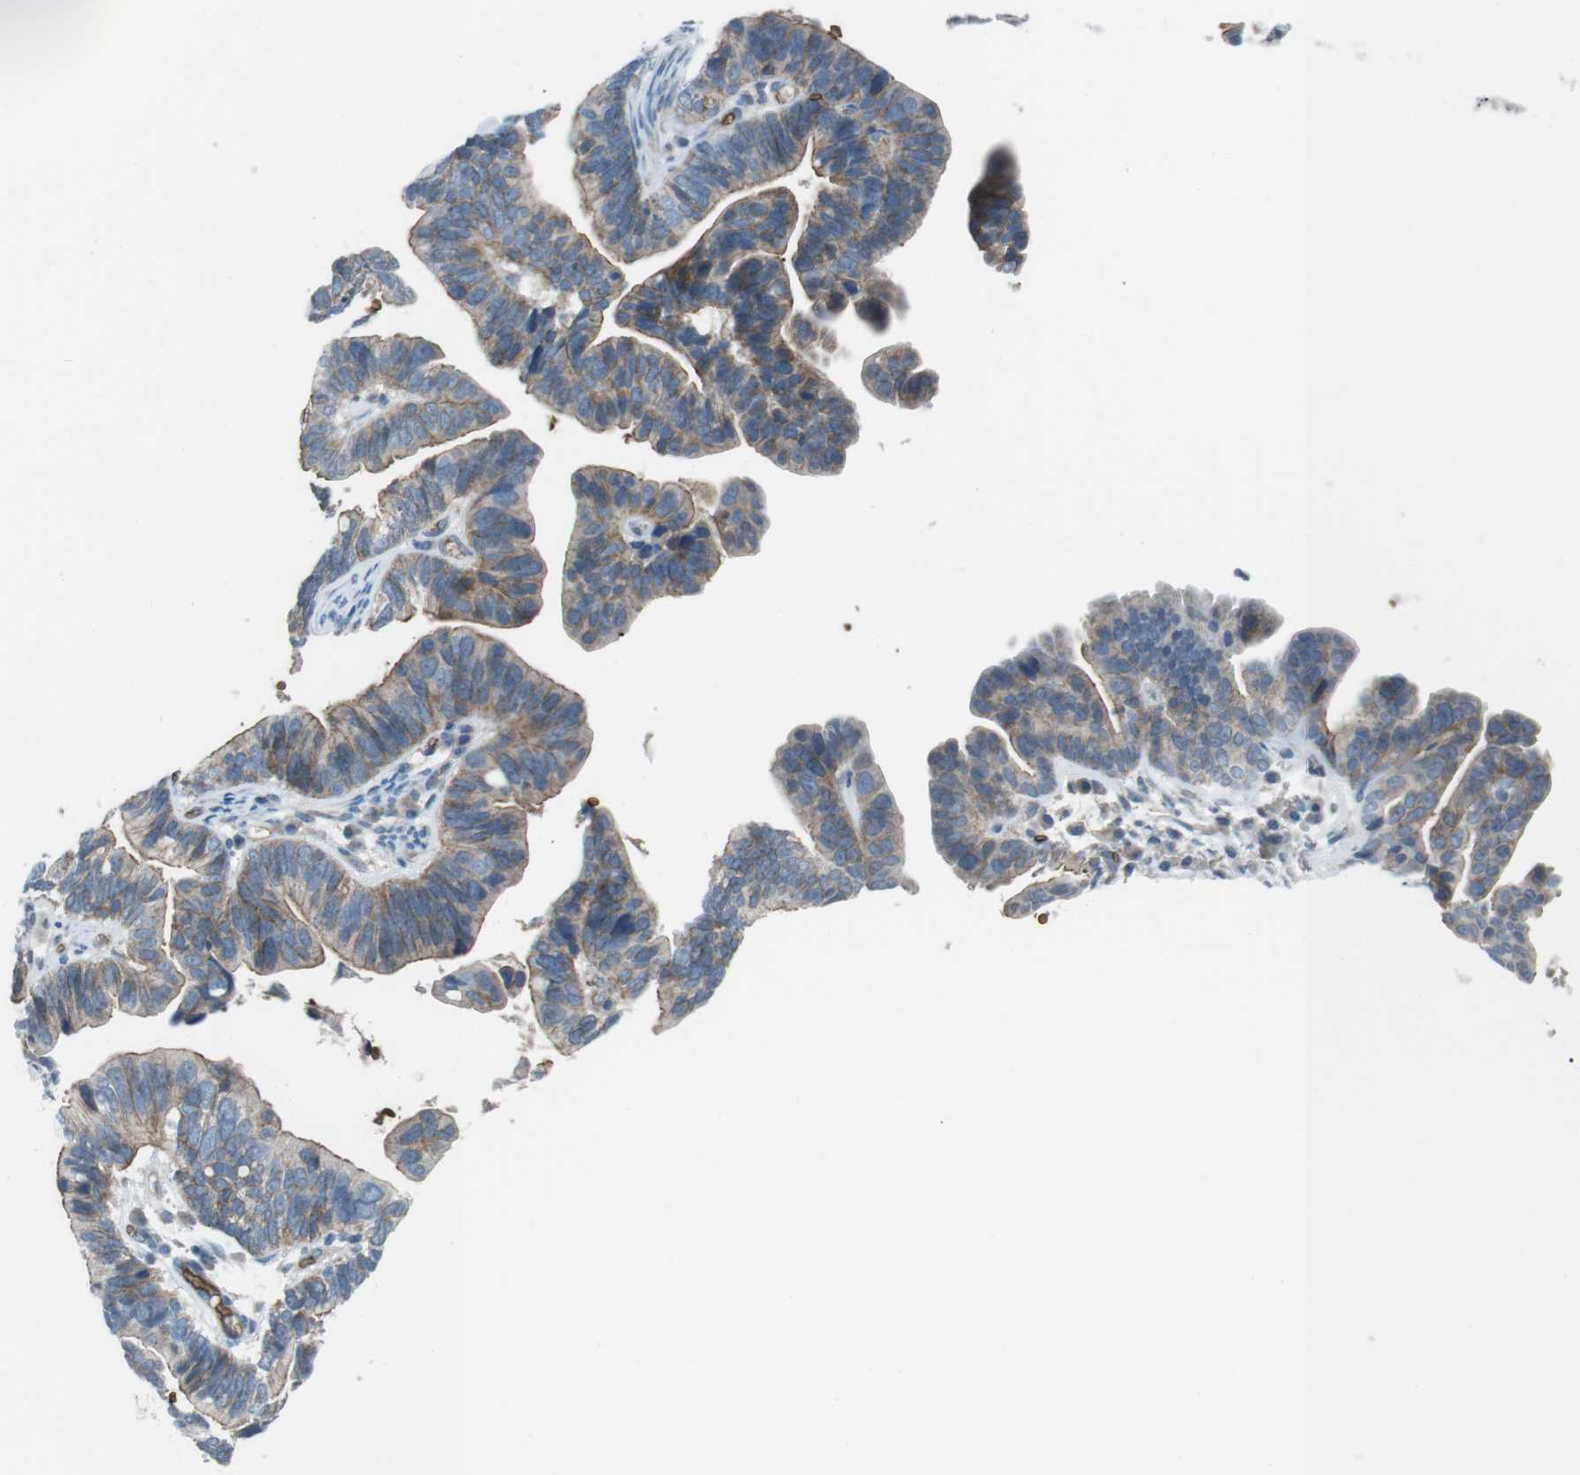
{"staining": {"intensity": "moderate", "quantity": "25%-75%", "location": "cytoplasmic/membranous"}, "tissue": "ovarian cancer", "cell_type": "Tumor cells", "image_type": "cancer", "snomed": [{"axis": "morphology", "description": "Cystadenocarcinoma, serous, NOS"}, {"axis": "topography", "description": "Ovary"}], "caption": "Immunohistochemistry (DAB (3,3'-diaminobenzidine)) staining of serous cystadenocarcinoma (ovarian) shows moderate cytoplasmic/membranous protein expression in approximately 25%-75% of tumor cells.", "gene": "SPTA1", "patient": {"sex": "female", "age": 56}}